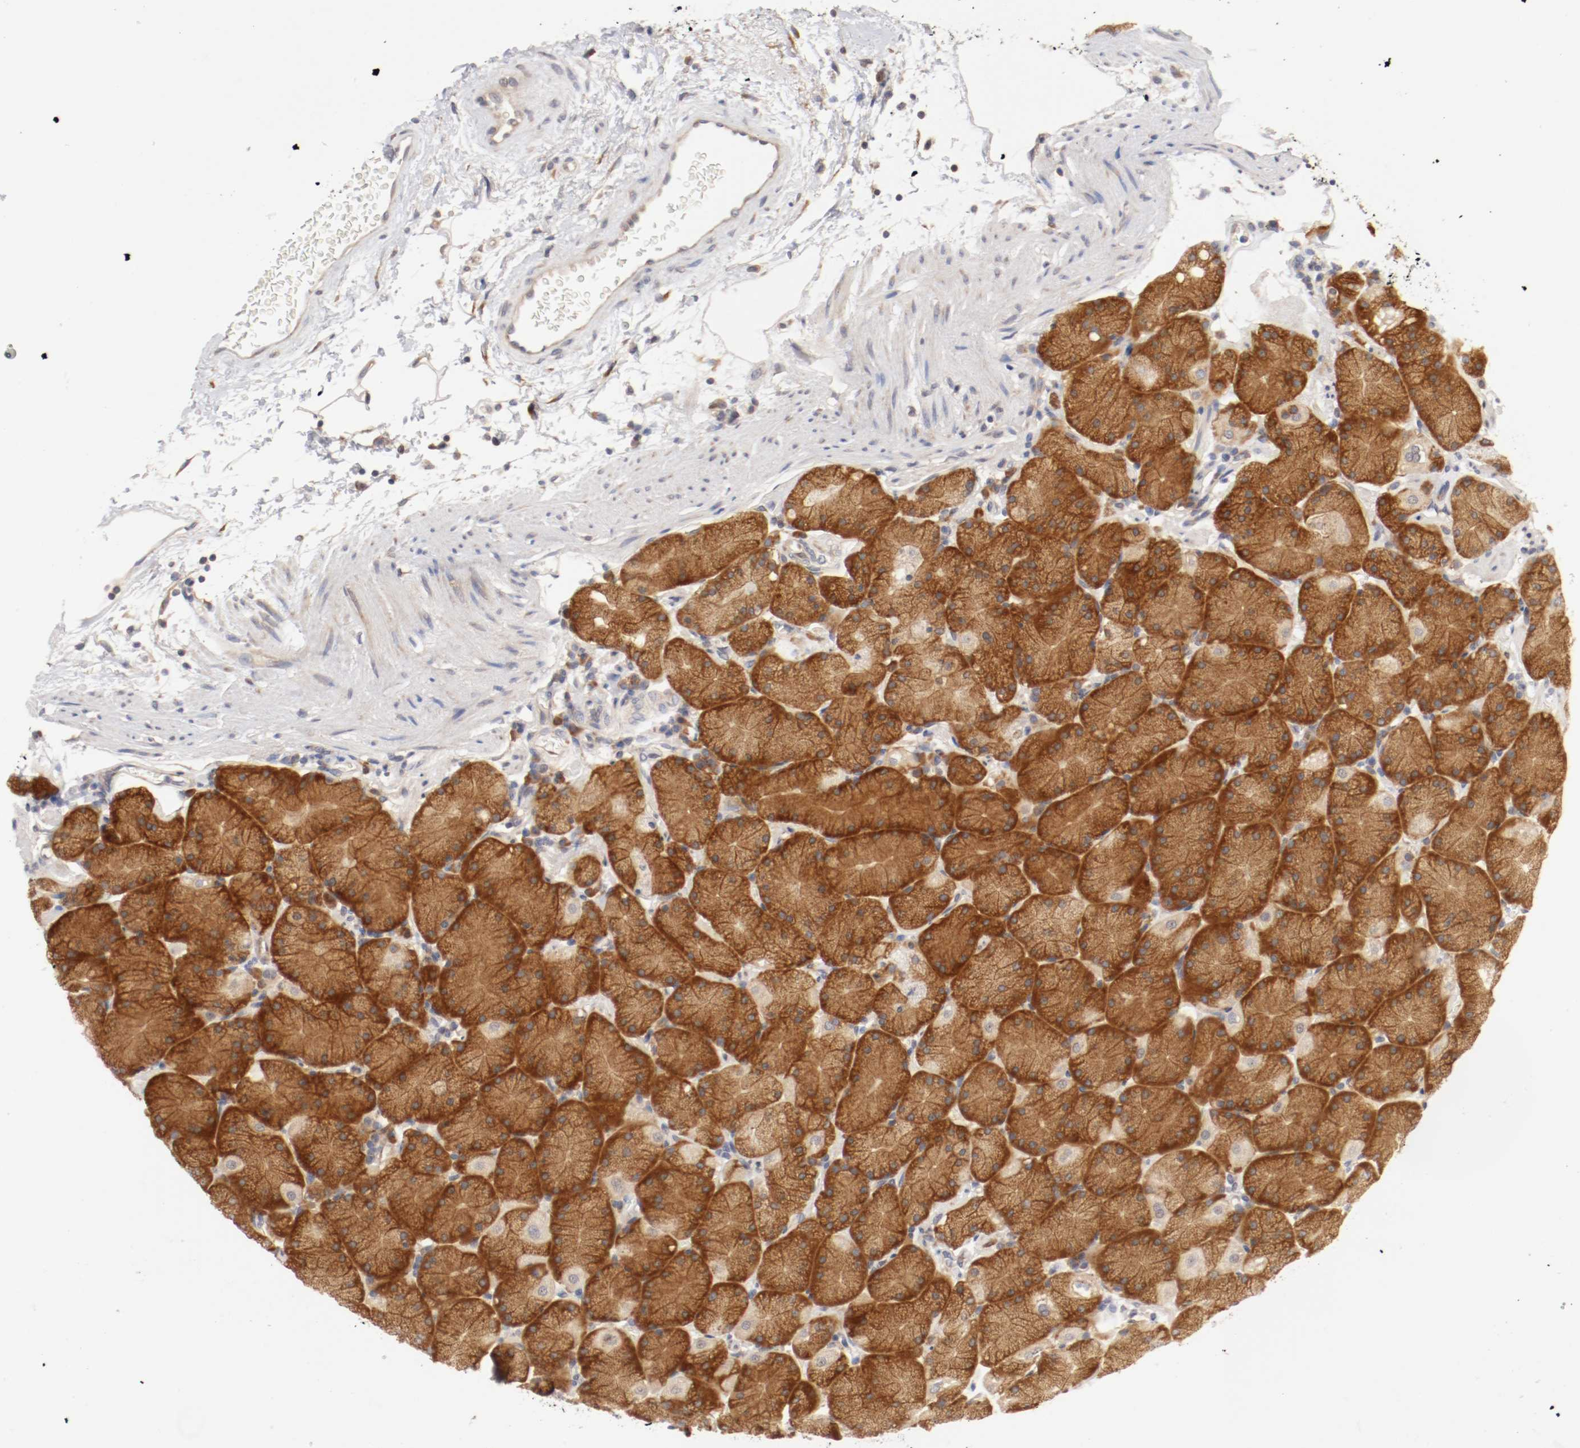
{"staining": {"intensity": "moderate", "quantity": ">75%", "location": "cytoplasmic/membranous"}, "tissue": "stomach", "cell_type": "Glandular cells", "image_type": "normal", "snomed": [{"axis": "morphology", "description": "Normal tissue, NOS"}, {"axis": "topography", "description": "Stomach, upper"}, {"axis": "topography", "description": "Stomach"}], "caption": "Protein staining exhibits moderate cytoplasmic/membranous positivity in about >75% of glandular cells in normal stomach. The staining is performed using DAB brown chromogen to label protein expression. The nuclei are counter-stained blue using hematoxylin.", "gene": "FKBP3", "patient": {"sex": "male", "age": 76}}